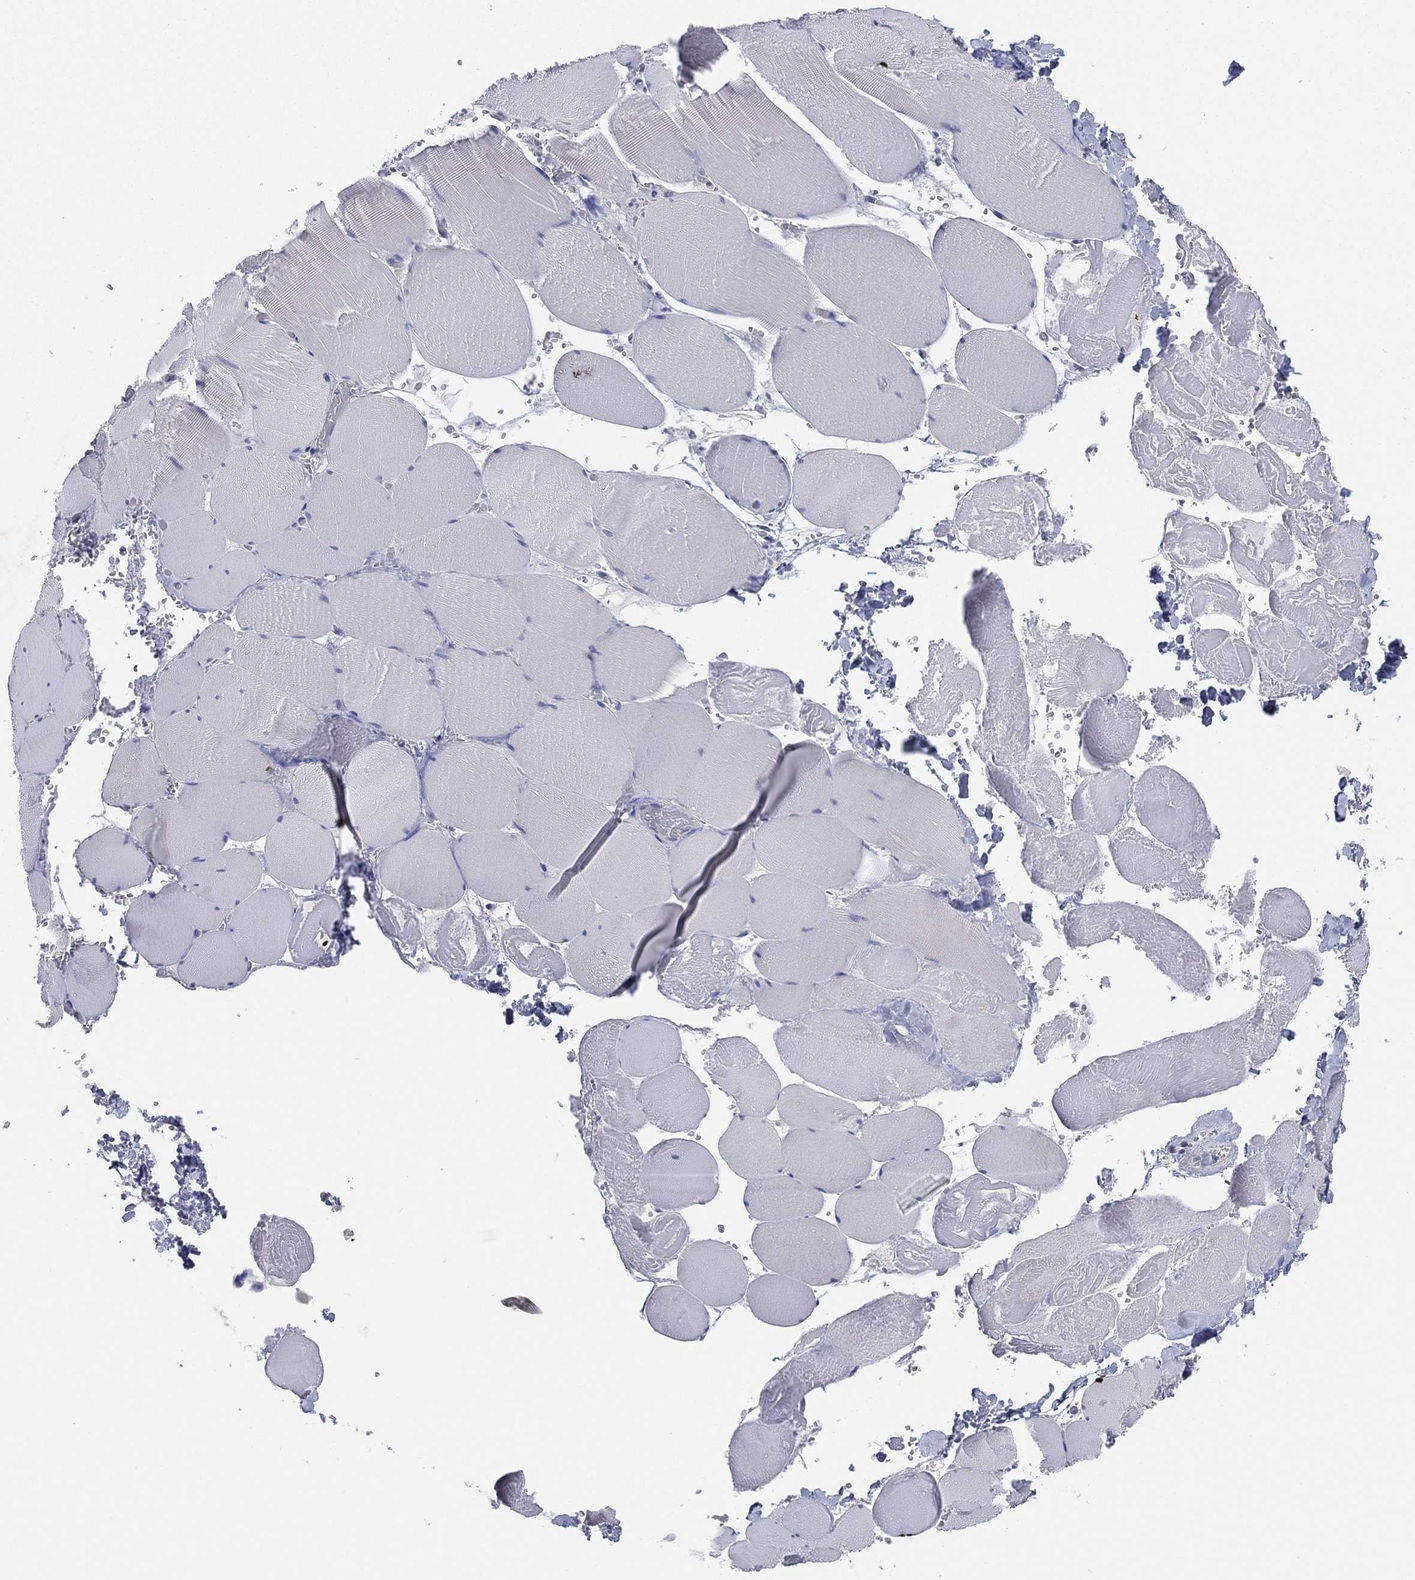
{"staining": {"intensity": "negative", "quantity": "none", "location": "none"}, "tissue": "skeletal muscle", "cell_type": "Myocytes", "image_type": "normal", "snomed": [{"axis": "morphology", "description": "Normal tissue, NOS"}, {"axis": "morphology", "description": "Malignant melanoma, Metastatic site"}, {"axis": "topography", "description": "Skeletal muscle"}], "caption": "This is an IHC photomicrograph of normal skeletal muscle. There is no positivity in myocytes.", "gene": "CCDC70", "patient": {"sex": "male", "age": 50}}